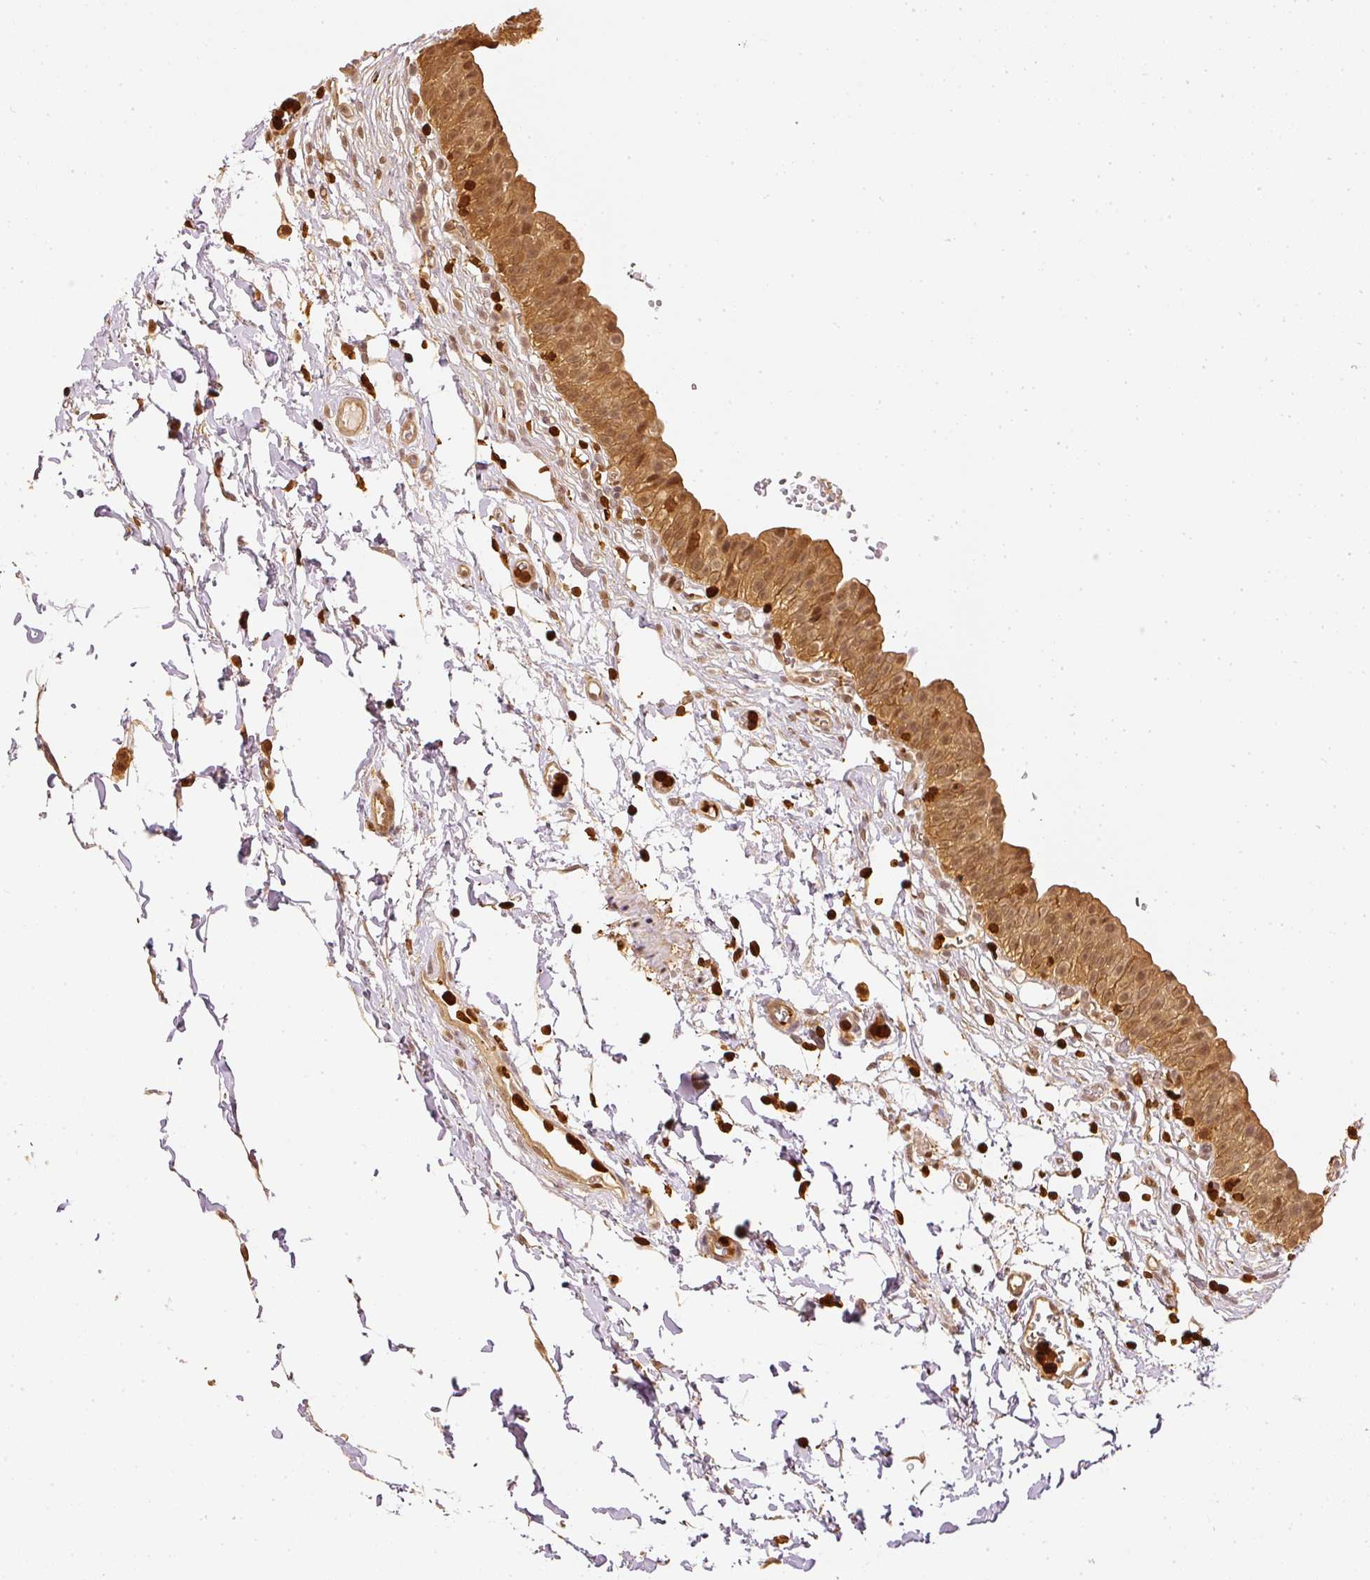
{"staining": {"intensity": "moderate", "quantity": ">75%", "location": "cytoplasmic/membranous,nuclear"}, "tissue": "urinary bladder", "cell_type": "Urothelial cells", "image_type": "normal", "snomed": [{"axis": "morphology", "description": "Normal tissue, NOS"}, {"axis": "topography", "description": "Urinary bladder"}, {"axis": "topography", "description": "Peripheral nerve tissue"}], "caption": "Moderate cytoplasmic/membranous,nuclear positivity for a protein is appreciated in about >75% of urothelial cells of benign urinary bladder using immunohistochemistry (IHC).", "gene": "PFN1", "patient": {"sex": "male", "age": 55}}